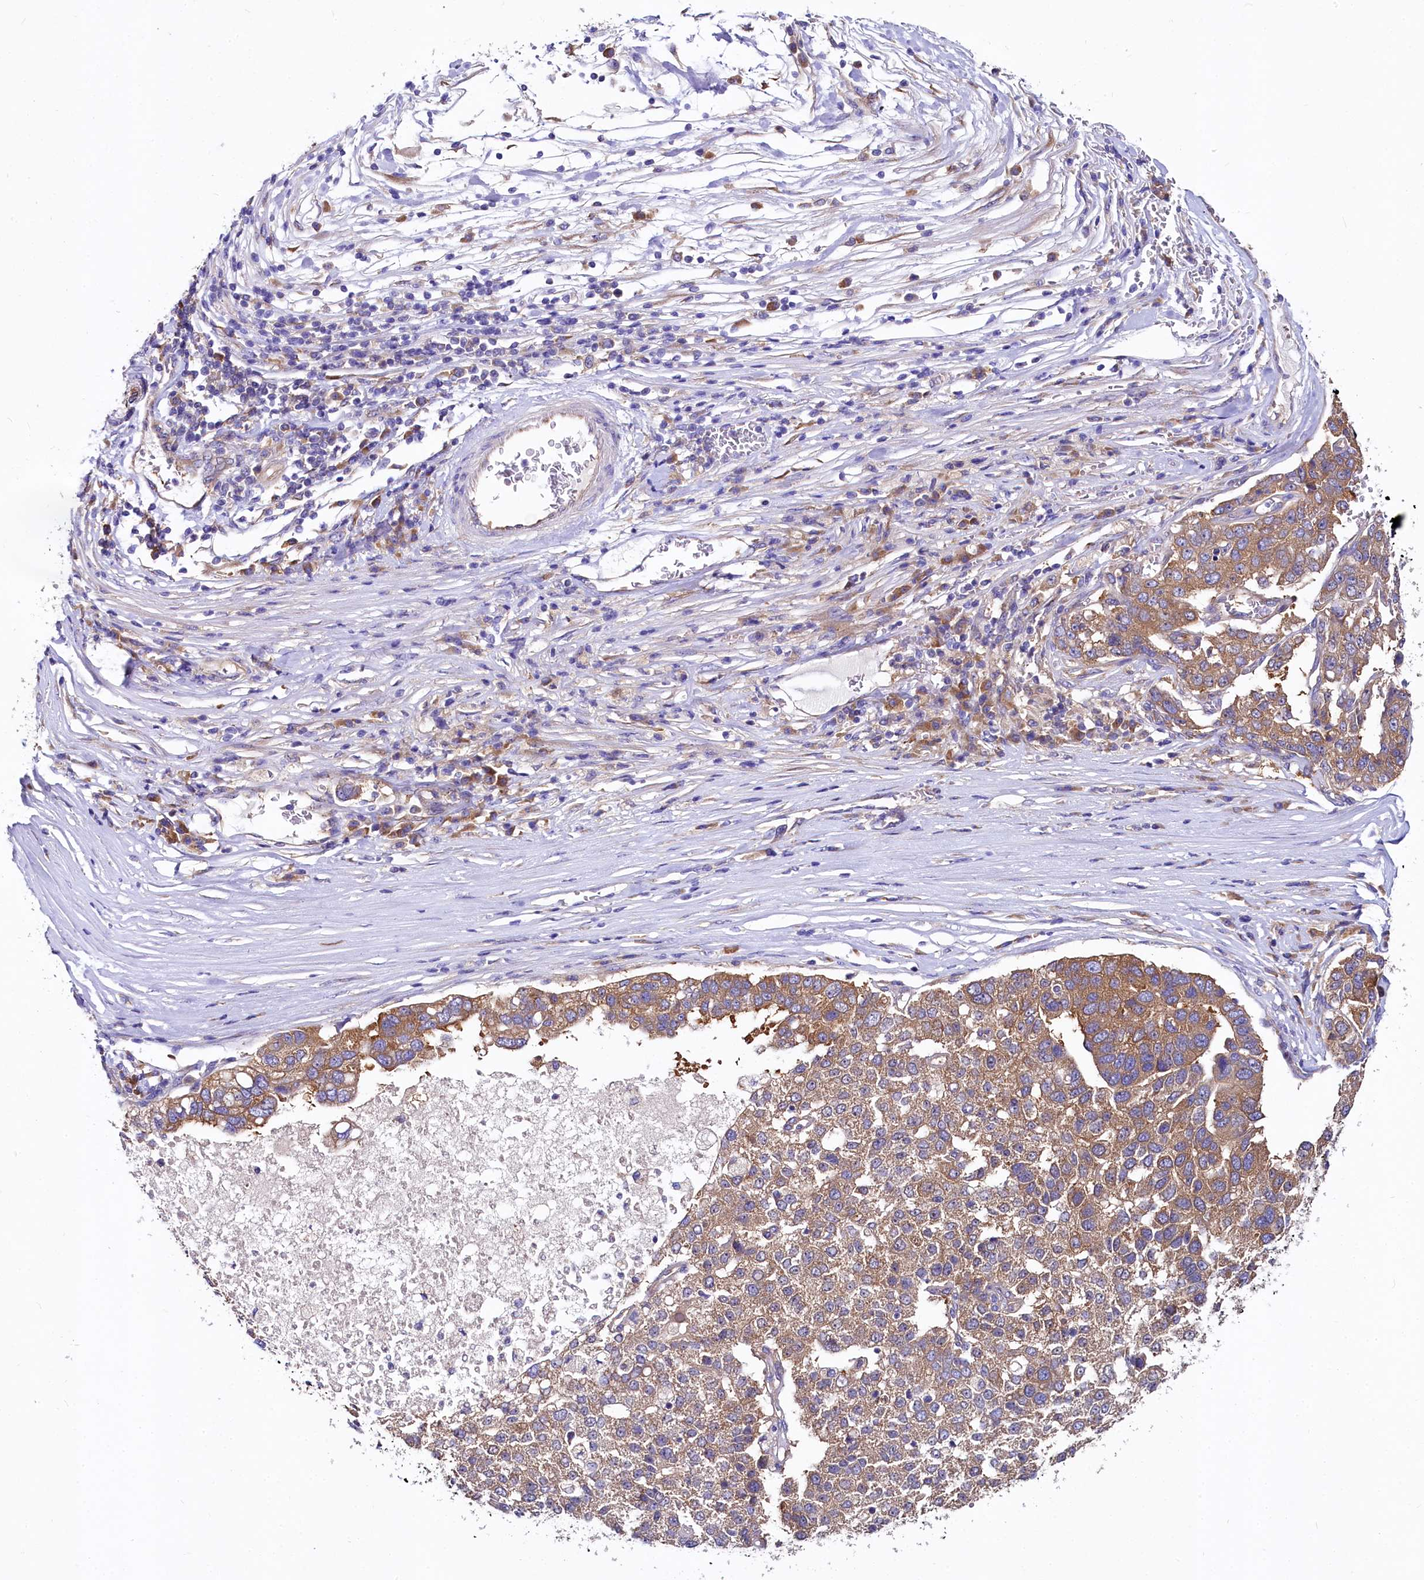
{"staining": {"intensity": "moderate", "quantity": ">75%", "location": "cytoplasmic/membranous"}, "tissue": "pancreatic cancer", "cell_type": "Tumor cells", "image_type": "cancer", "snomed": [{"axis": "morphology", "description": "Adenocarcinoma, NOS"}, {"axis": "topography", "description": "Pancreas"}], "caption": "Immunohistochemical staining of human pancreatic cancer displays medium levels of moderate cytoplasmic/membranous positivity in approximately >75% of tumor cells.", "gene": "QARS1", "patient": {"sex": "female", "age": 61}}